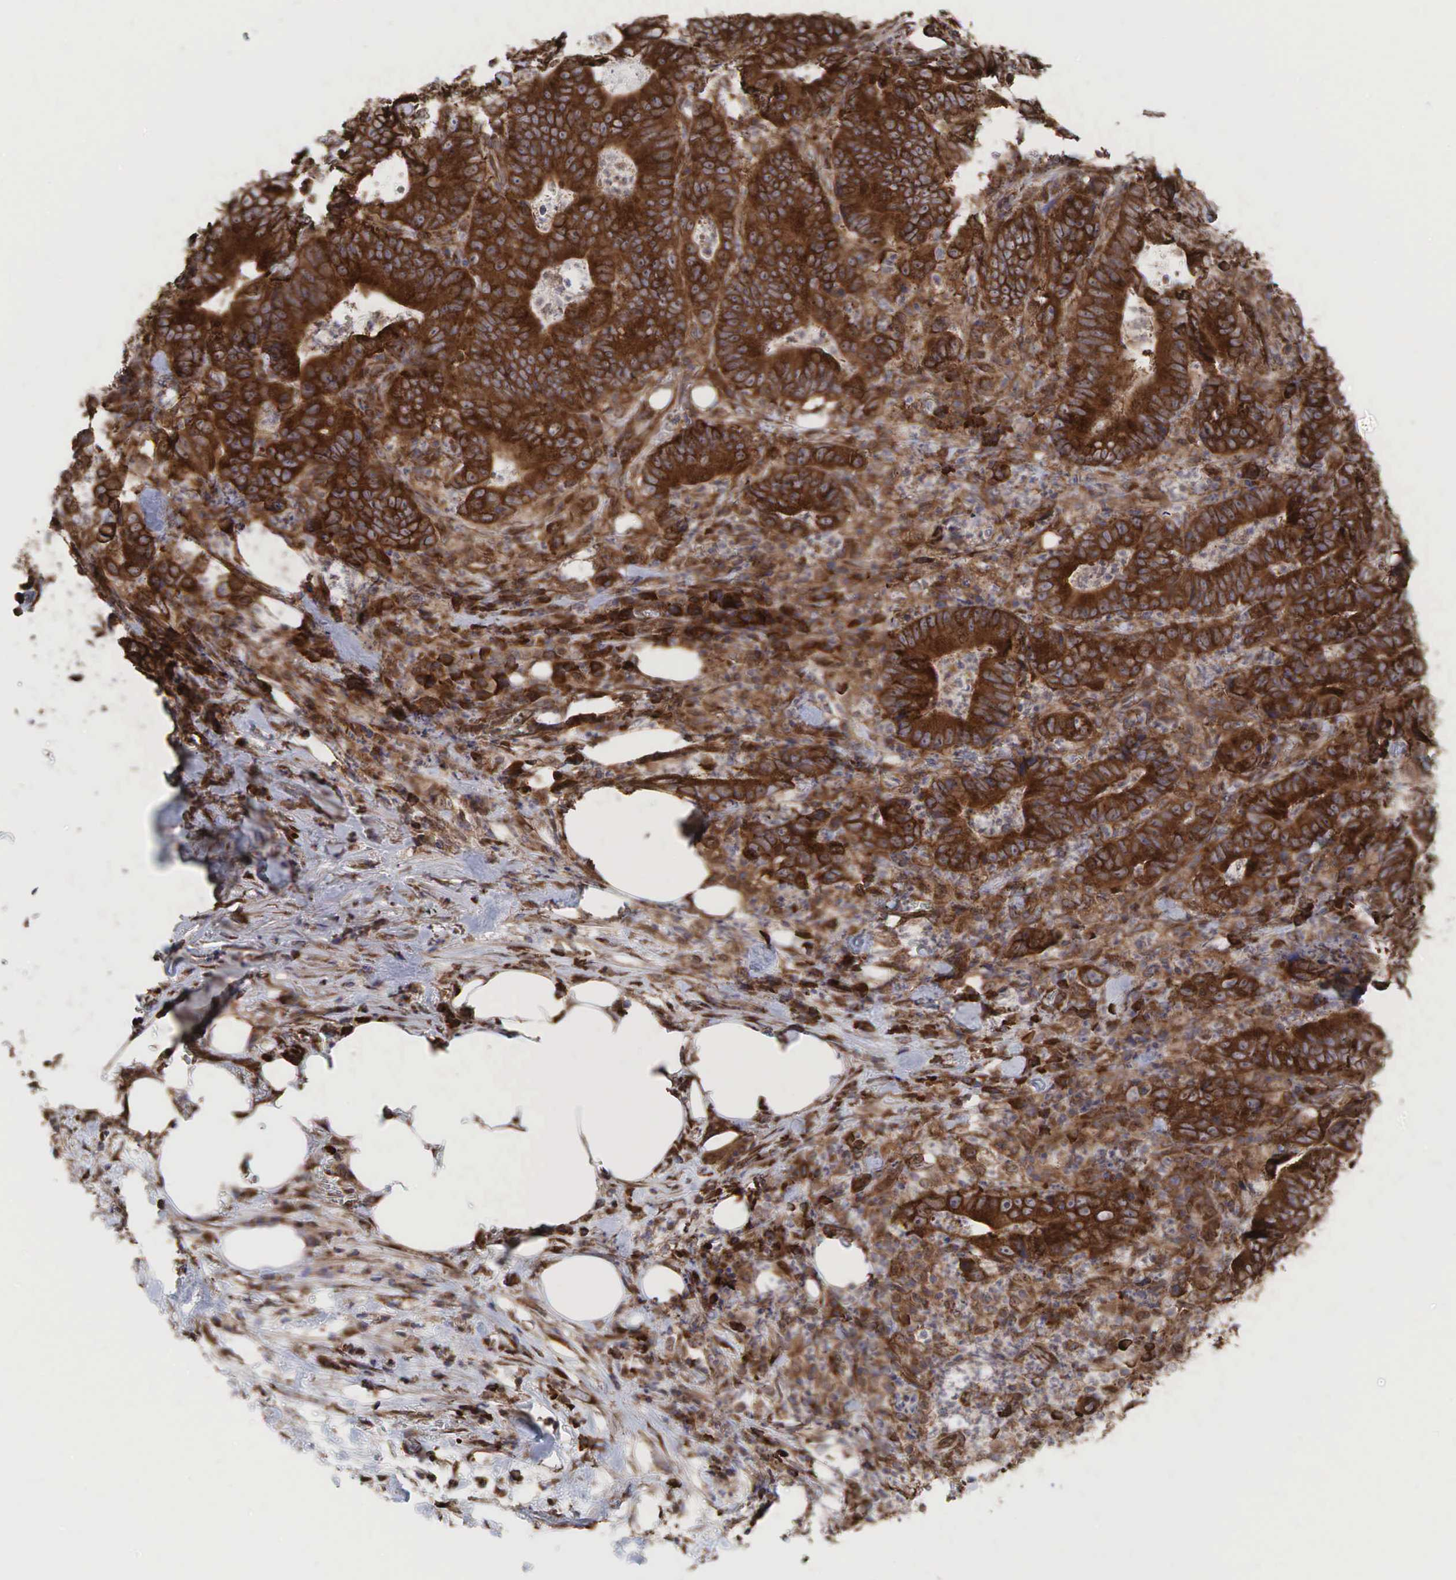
{"staining": {"intensity": "strong", "quantity": ">75%", "location": "cytoplasmic/membranous"}, "tissue": "colorectal cancer", "cell_type": "Tumor cells", "image_type": "cancer", "snomed": [{"axis": "morphology", "description": "Adenocarcinoma, NOS"}, {"axis": "topography", "description": "Colon"}], "caption": "This is a histology image of immunohistochemistry (IHC) staining of colorectal cancer, which shows strong positivity in the cytoplasmic/membranous of tumor cells.", "gene": "PABPC5", "patient": {"sex": "female", "age": 76}}